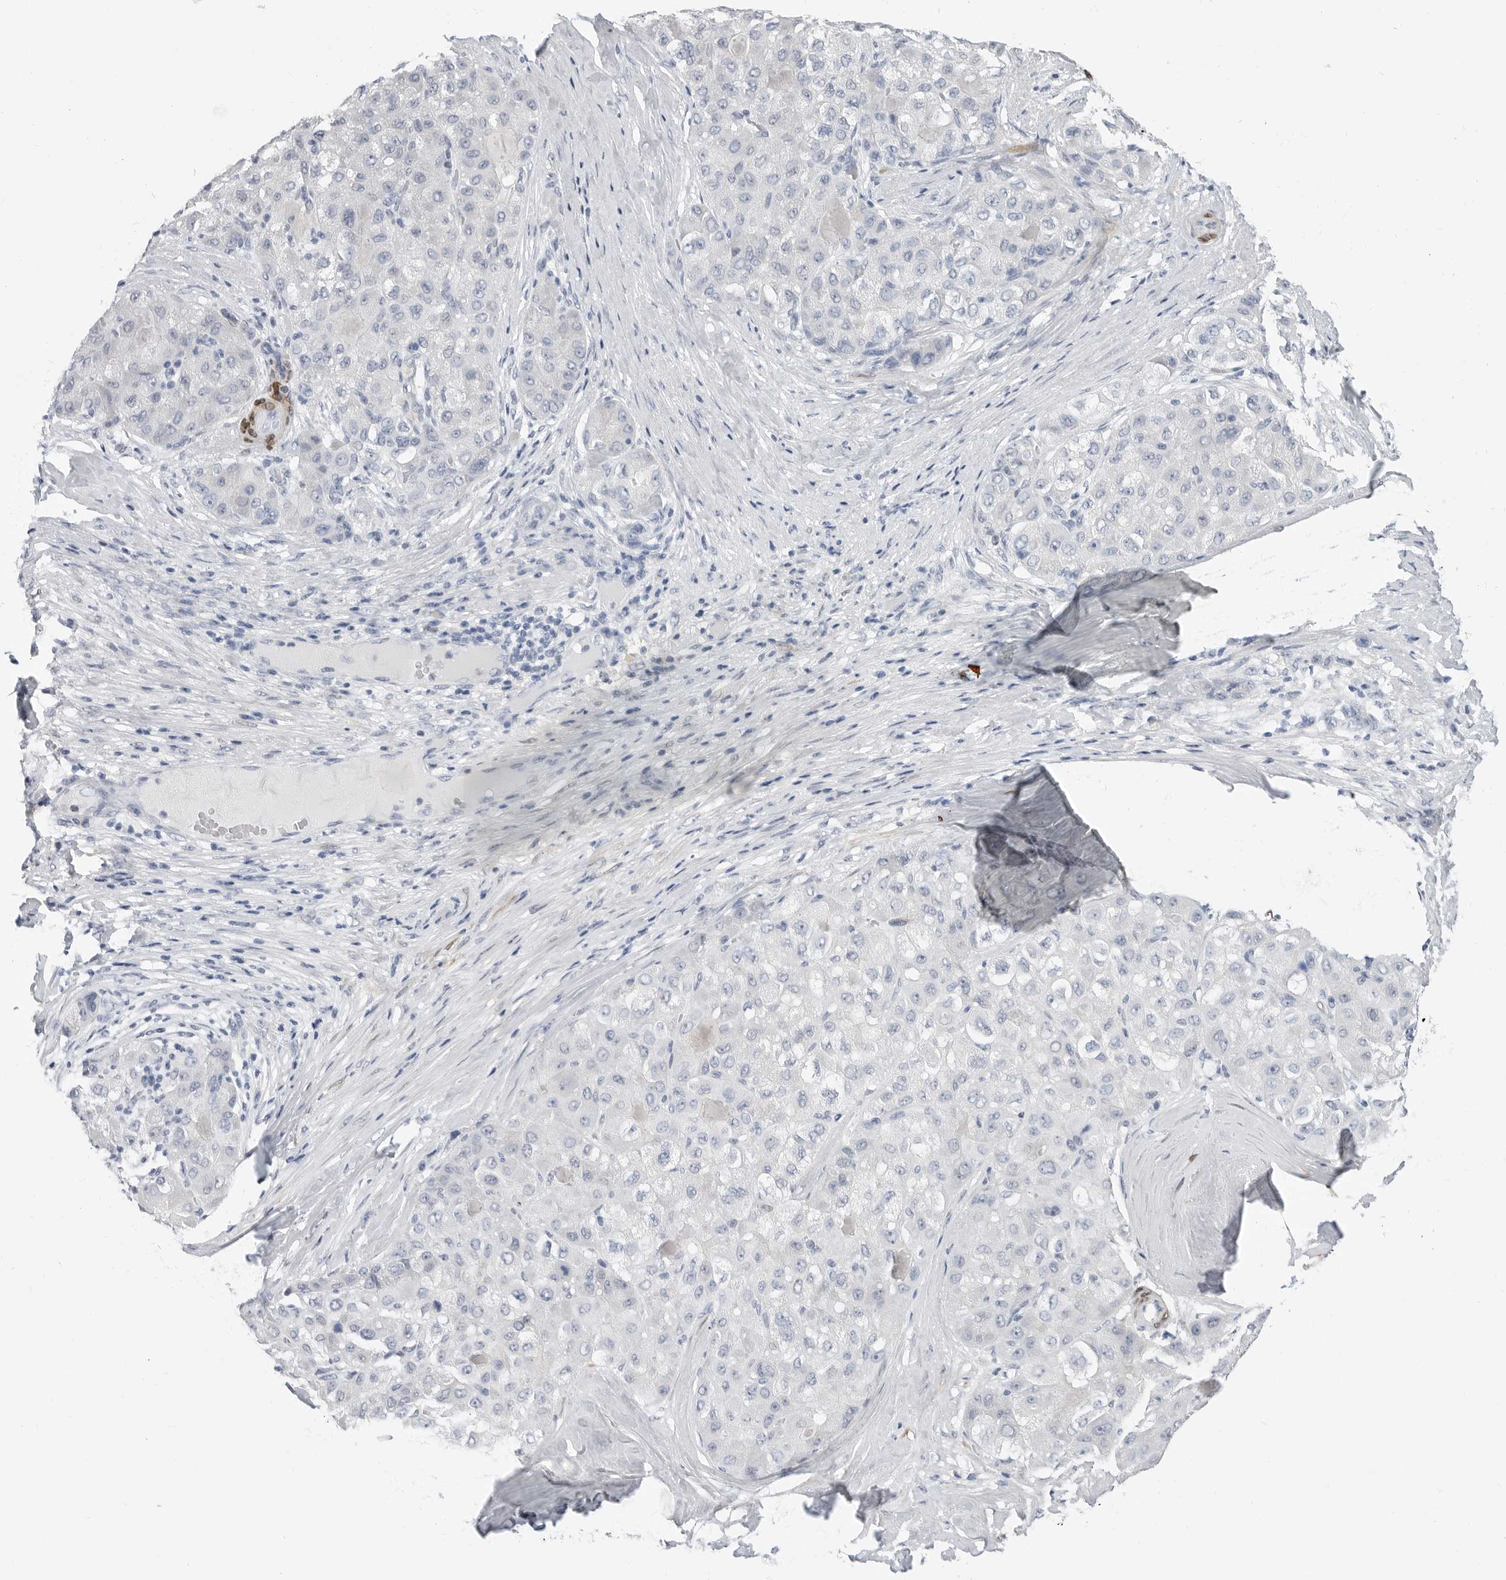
{"staining": {"intensity": "negative", "quantity": "none", "location": "none"}, "tissue": "liver cancer", "cell_type": "Tumor cells", "image_type": "cancer", "snomed": [{"axis": "morphology", "description": "Carcinoma, Hepatocellular, NOS"}, {"axis": "topography", "description": "Liver"}], "caption": "This is an immunohistochemistry (IHC) histopathology image of human liver cancer. There is no staining in tumor cells.", "gene": "PLN", "patient": {"sex": "male", "age": 80}}